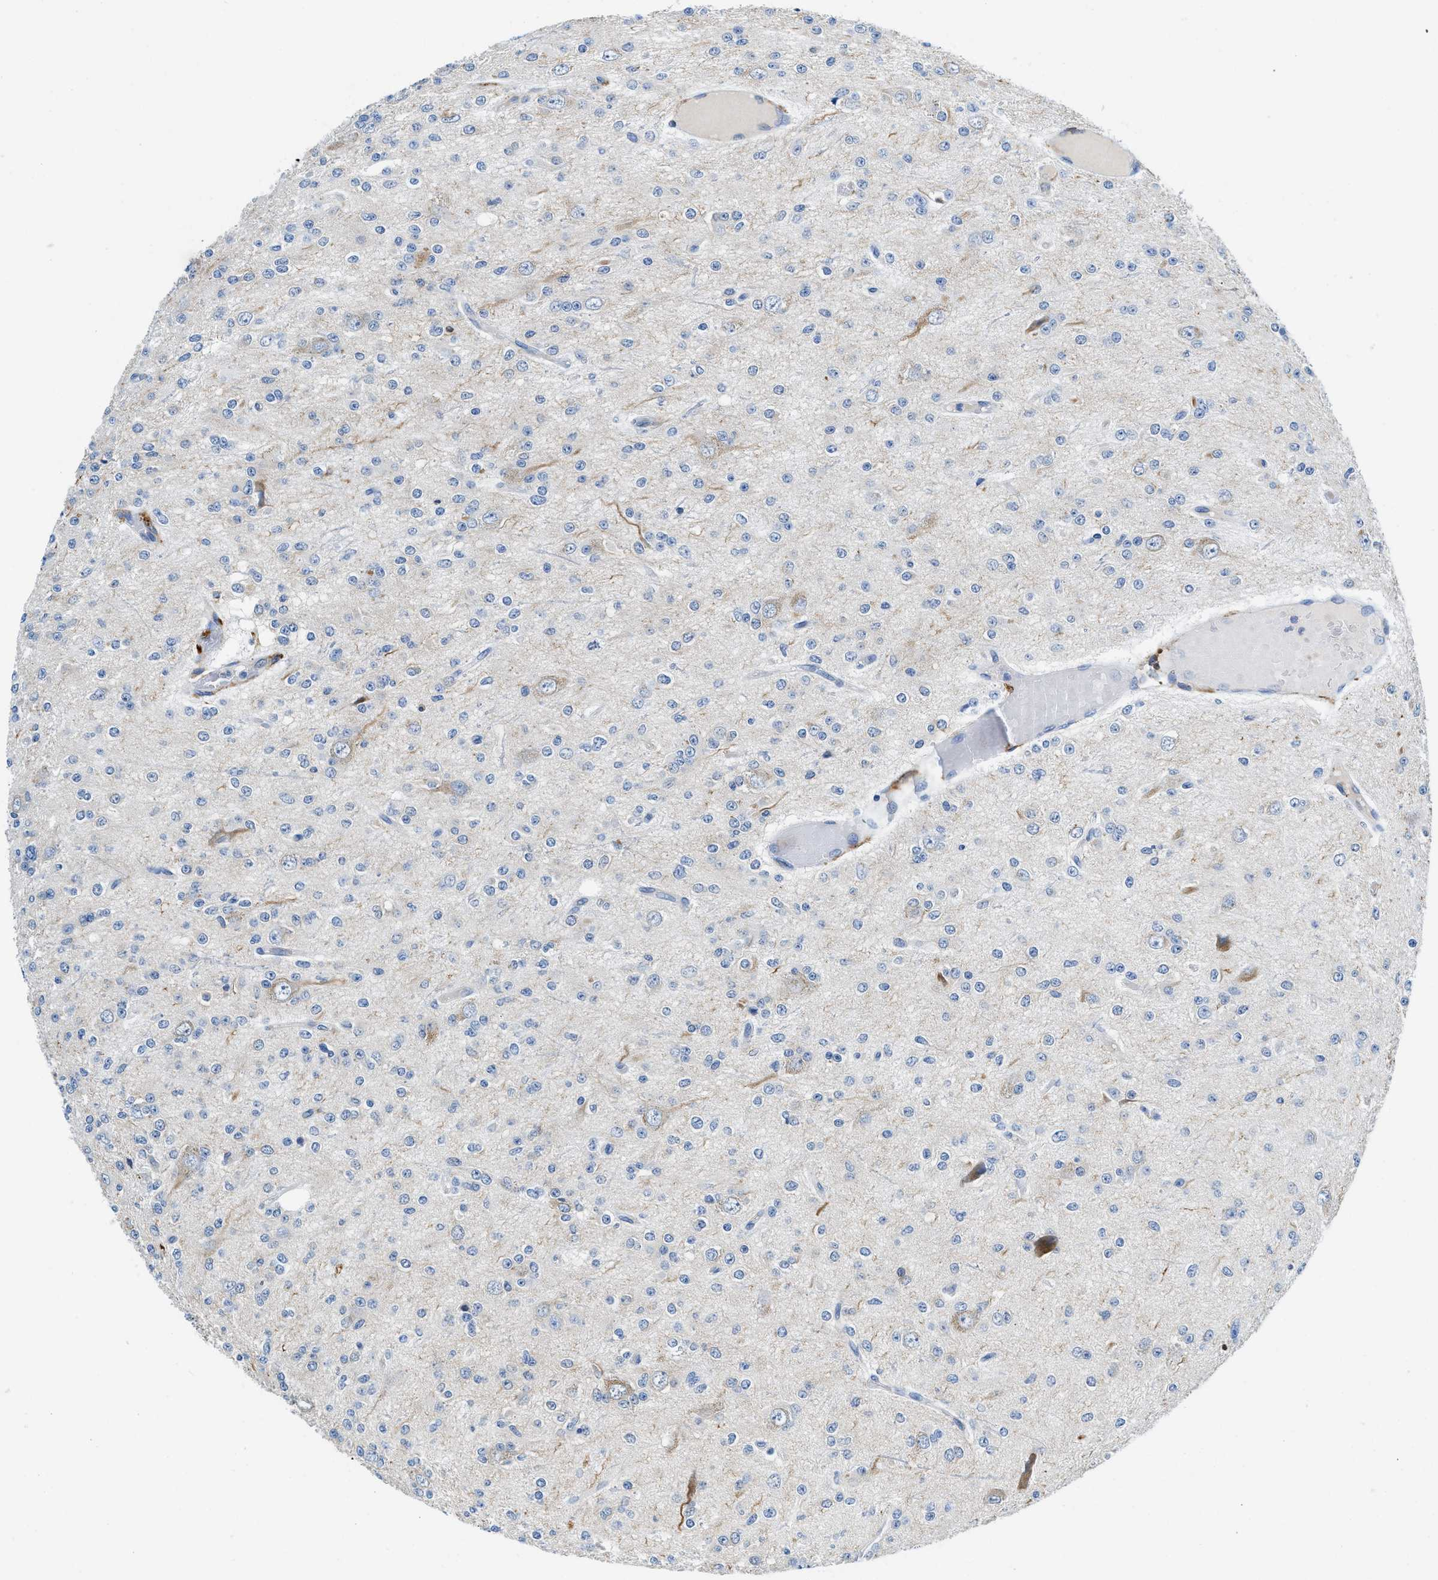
{"staining": {"intensity": "negative", "quantity": "none", "location": "none"}, "tissue": "glioma", "cell_type": "Tumor cells", "image_type": "cancer", "snomed": [{"axis": "morphology", "description": "Glioma, malignant, Low grade"}, {"axis": "topography", "description": "Brain"}], "caption": "Tumor cells show no significant protein expression in malignant low-grade glioma.", "gene": "CD226", "patient": {"sex": "male", "age": 38}}